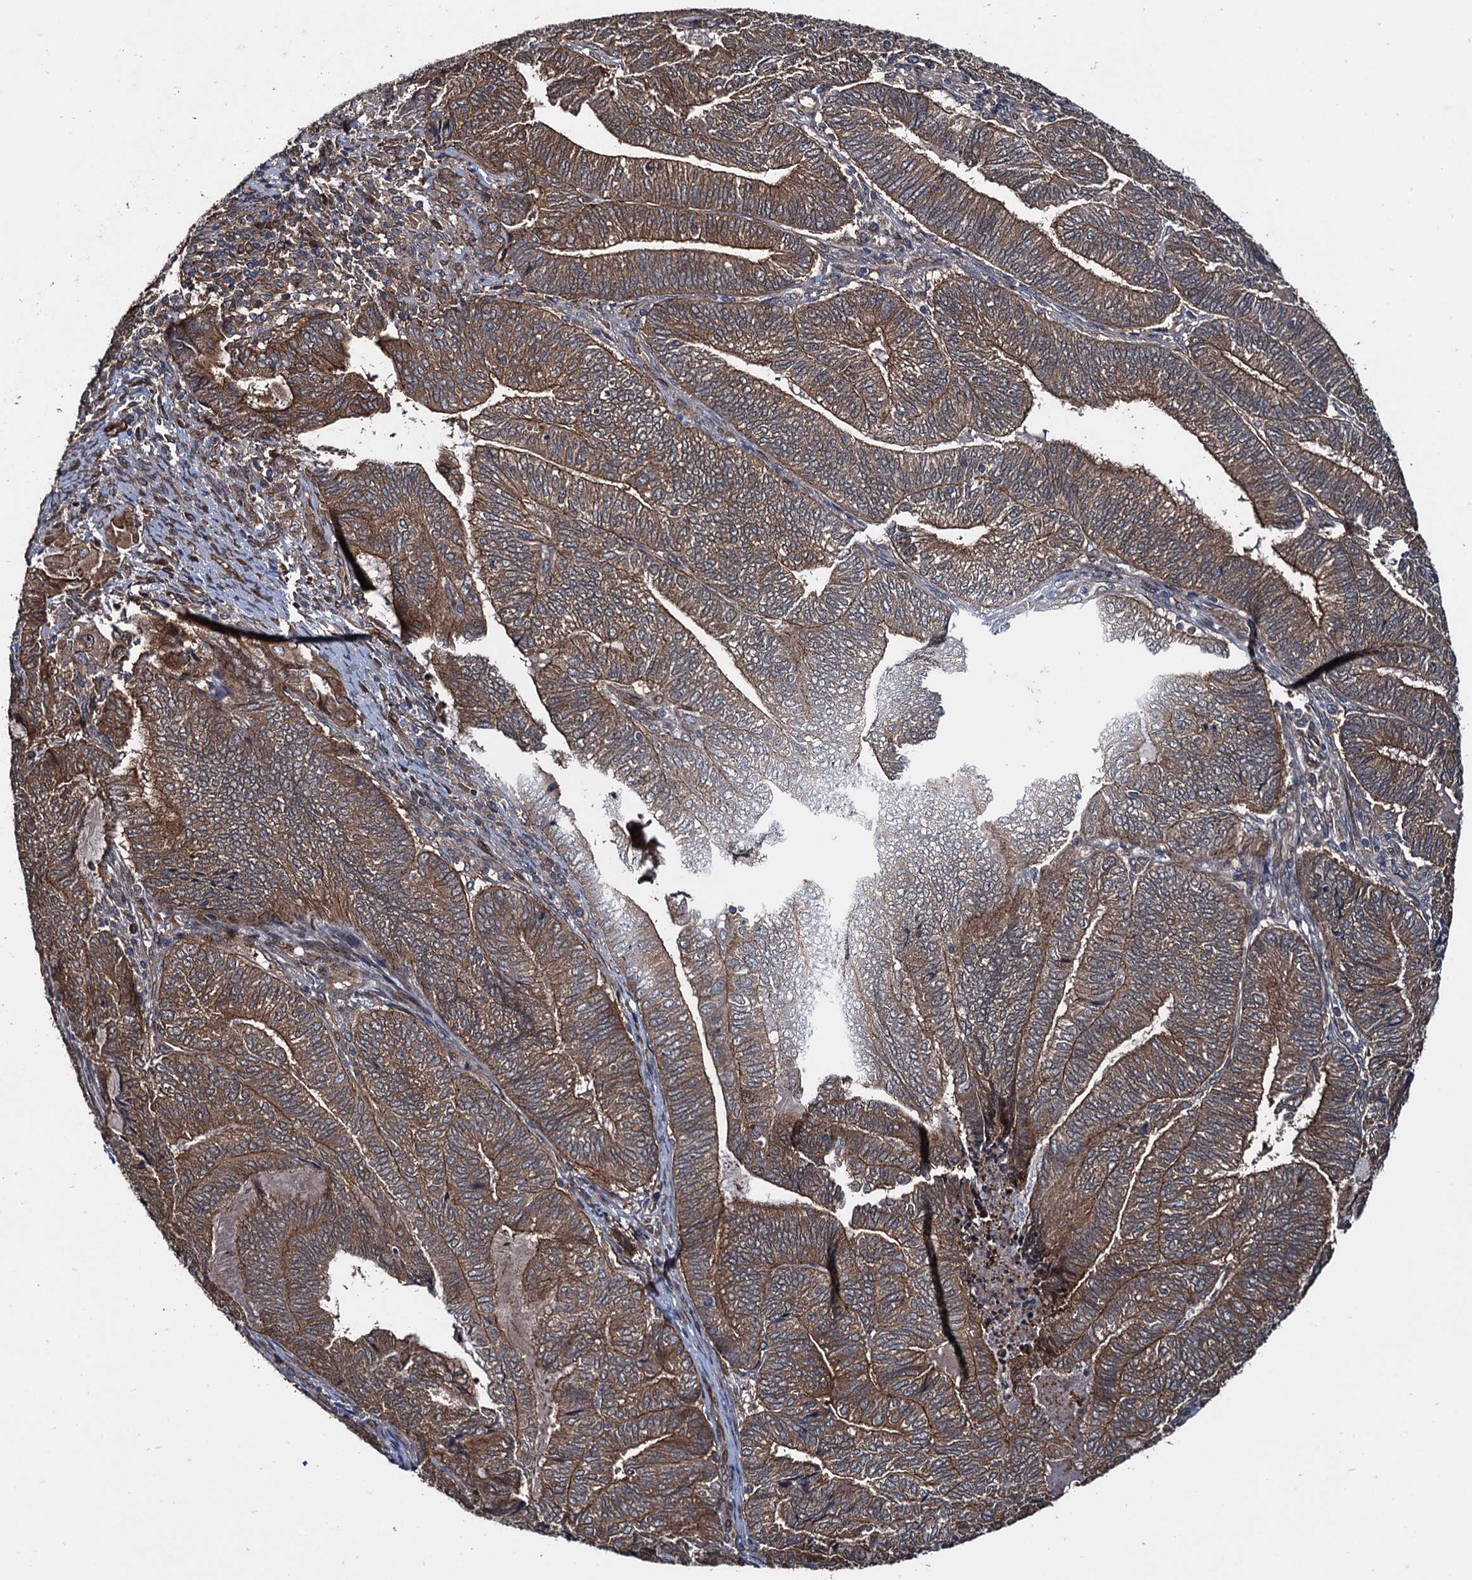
{"staining": {"intensity": "moderate", "quantity": ">75%", "location": "cytoplasmic/membranous"}, "tissue": "endometrial cancer", "cell_type": "Tumor cells", "image_type": "cancer", "snomed": [{"axis": "morphology", "description": "Adenocarcinoma, NOS"}, {"axis": "topography", "description": "Uterus"}, {"axis": "topography", "description": "Endometrium"}], "caption": "Immunohistochemistry (IHC) (DAB) staining of endometrial cancer displays moderate cytoplasmic/membranous protein expression in about >75% of tumor cells.", "gene": "RHOBTB1", "patient": {"sex": "female", "age": 70}}